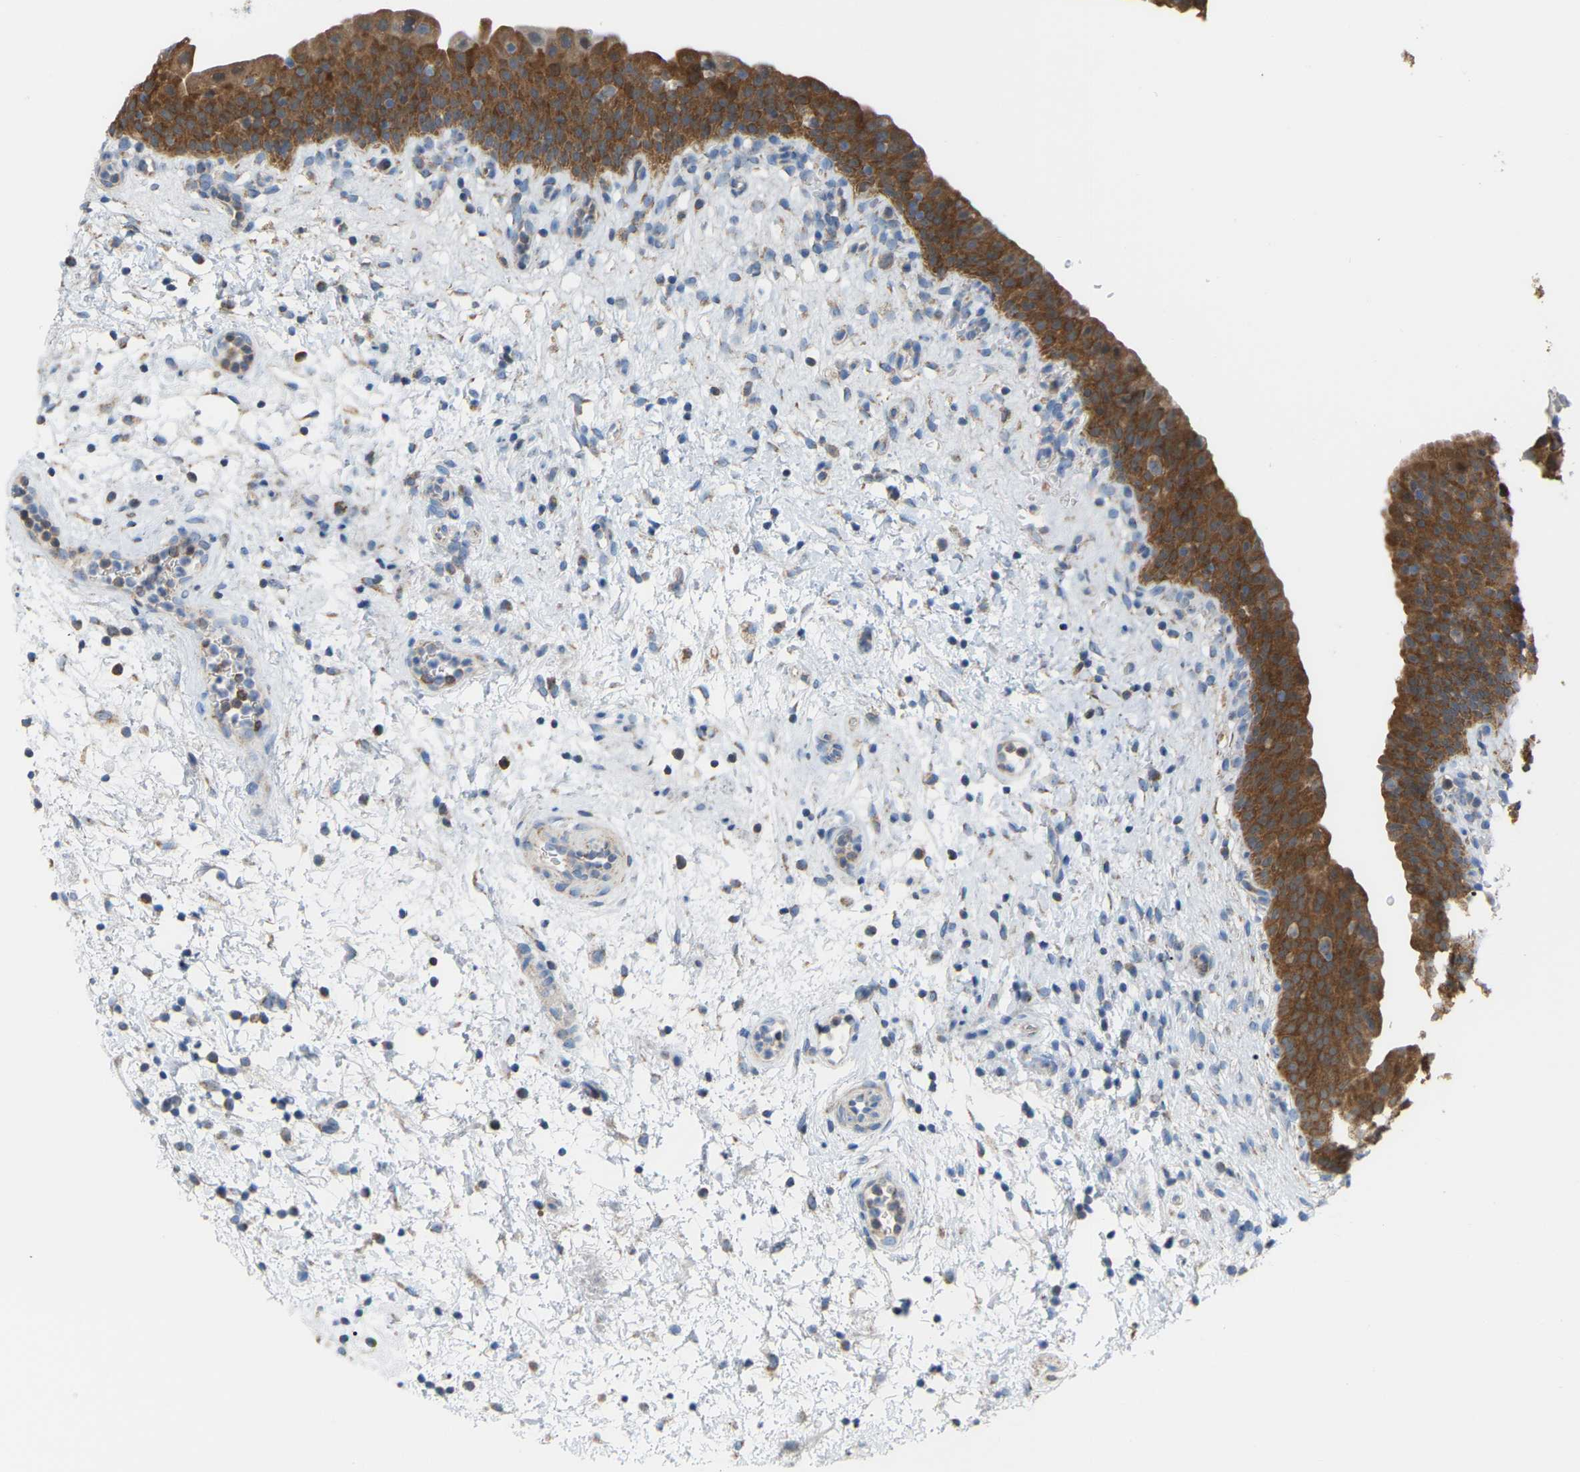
{"staining": {"intensity": "strong", "quantity": ">75%", "location": "cytoplasmic/membranous"}, "tissue": "urinary bladder", "cell_type": "Urothelial cells", "image_type": "normal", "snomed": [{"axis": "morphology", "description": "Normal tissue, NOS"}, {"axis": "topography", "description": "Urinary bladder"}], "caption": "This image reveals benign urinary bladder stained with IHC to label a protein in brown. The cytoplasmic/membranous of urothelial cells show strong positivity for the protein. Nuclei are counter-stained blue.", "gene": "CROT", "patient": {"sex": "male", "age": 37}}